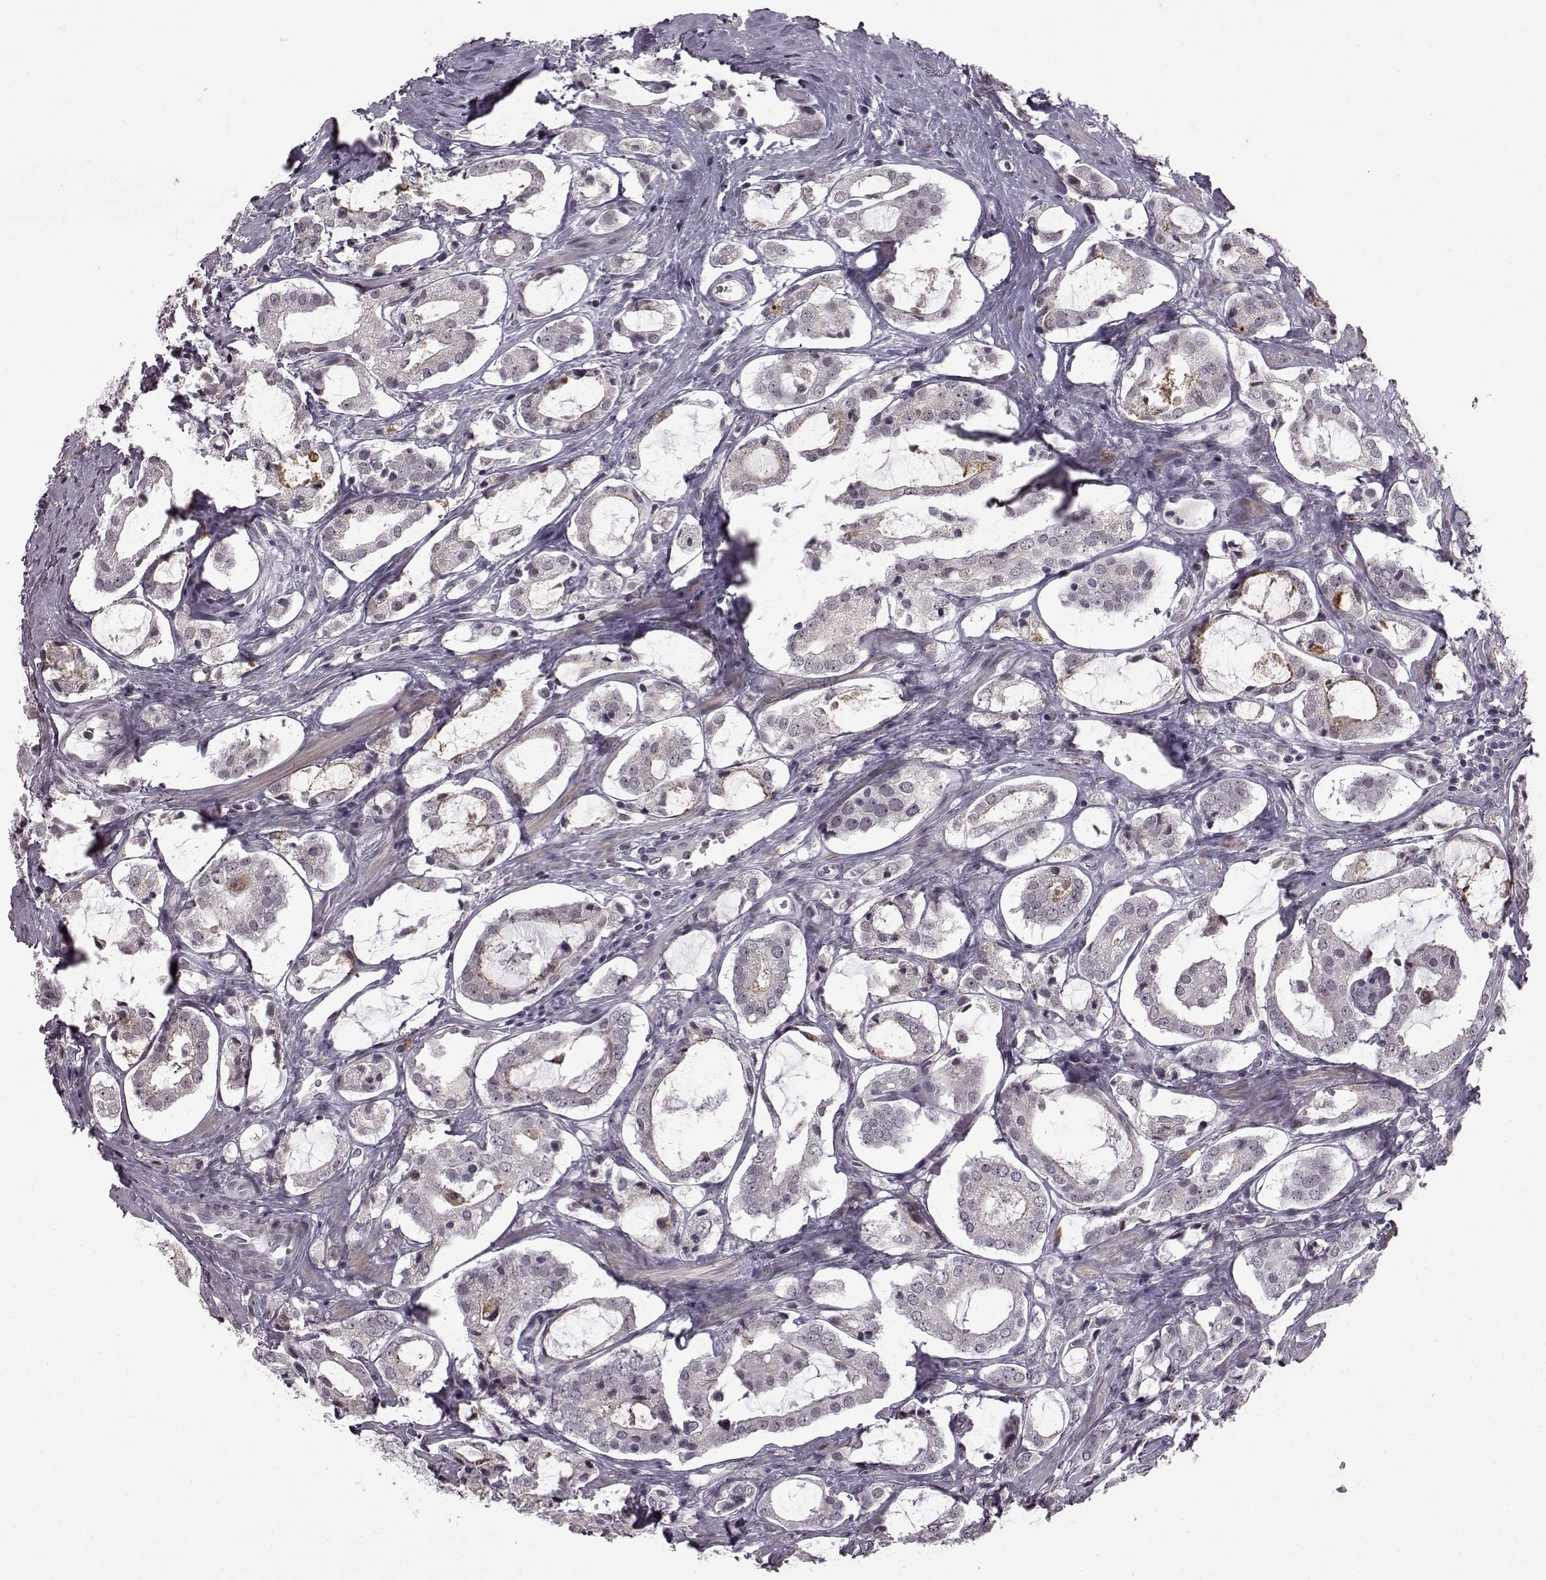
{"staining": {"intensity": "negative", "quantity": "none", "location": "none"}, "tissue": "prostate cancer", "cell_type": "Tumor cells", "image_type": "cancer", "snomed": [{"axis": "morphology", "description": "Adenocarcinoma, NOS"}, {"axis": "topography", "description": "Prostate"}], "caption": "The micrograph displays no significant positivity in tumor cells of prostate cancer (adenocarcinoma). (Brightfield microscopy of DAB (3,3'-diaminobenzidine) IHC at high magnification).", "gene": "SLC28A2", "patient": {"sex": "male", "age": 66}}